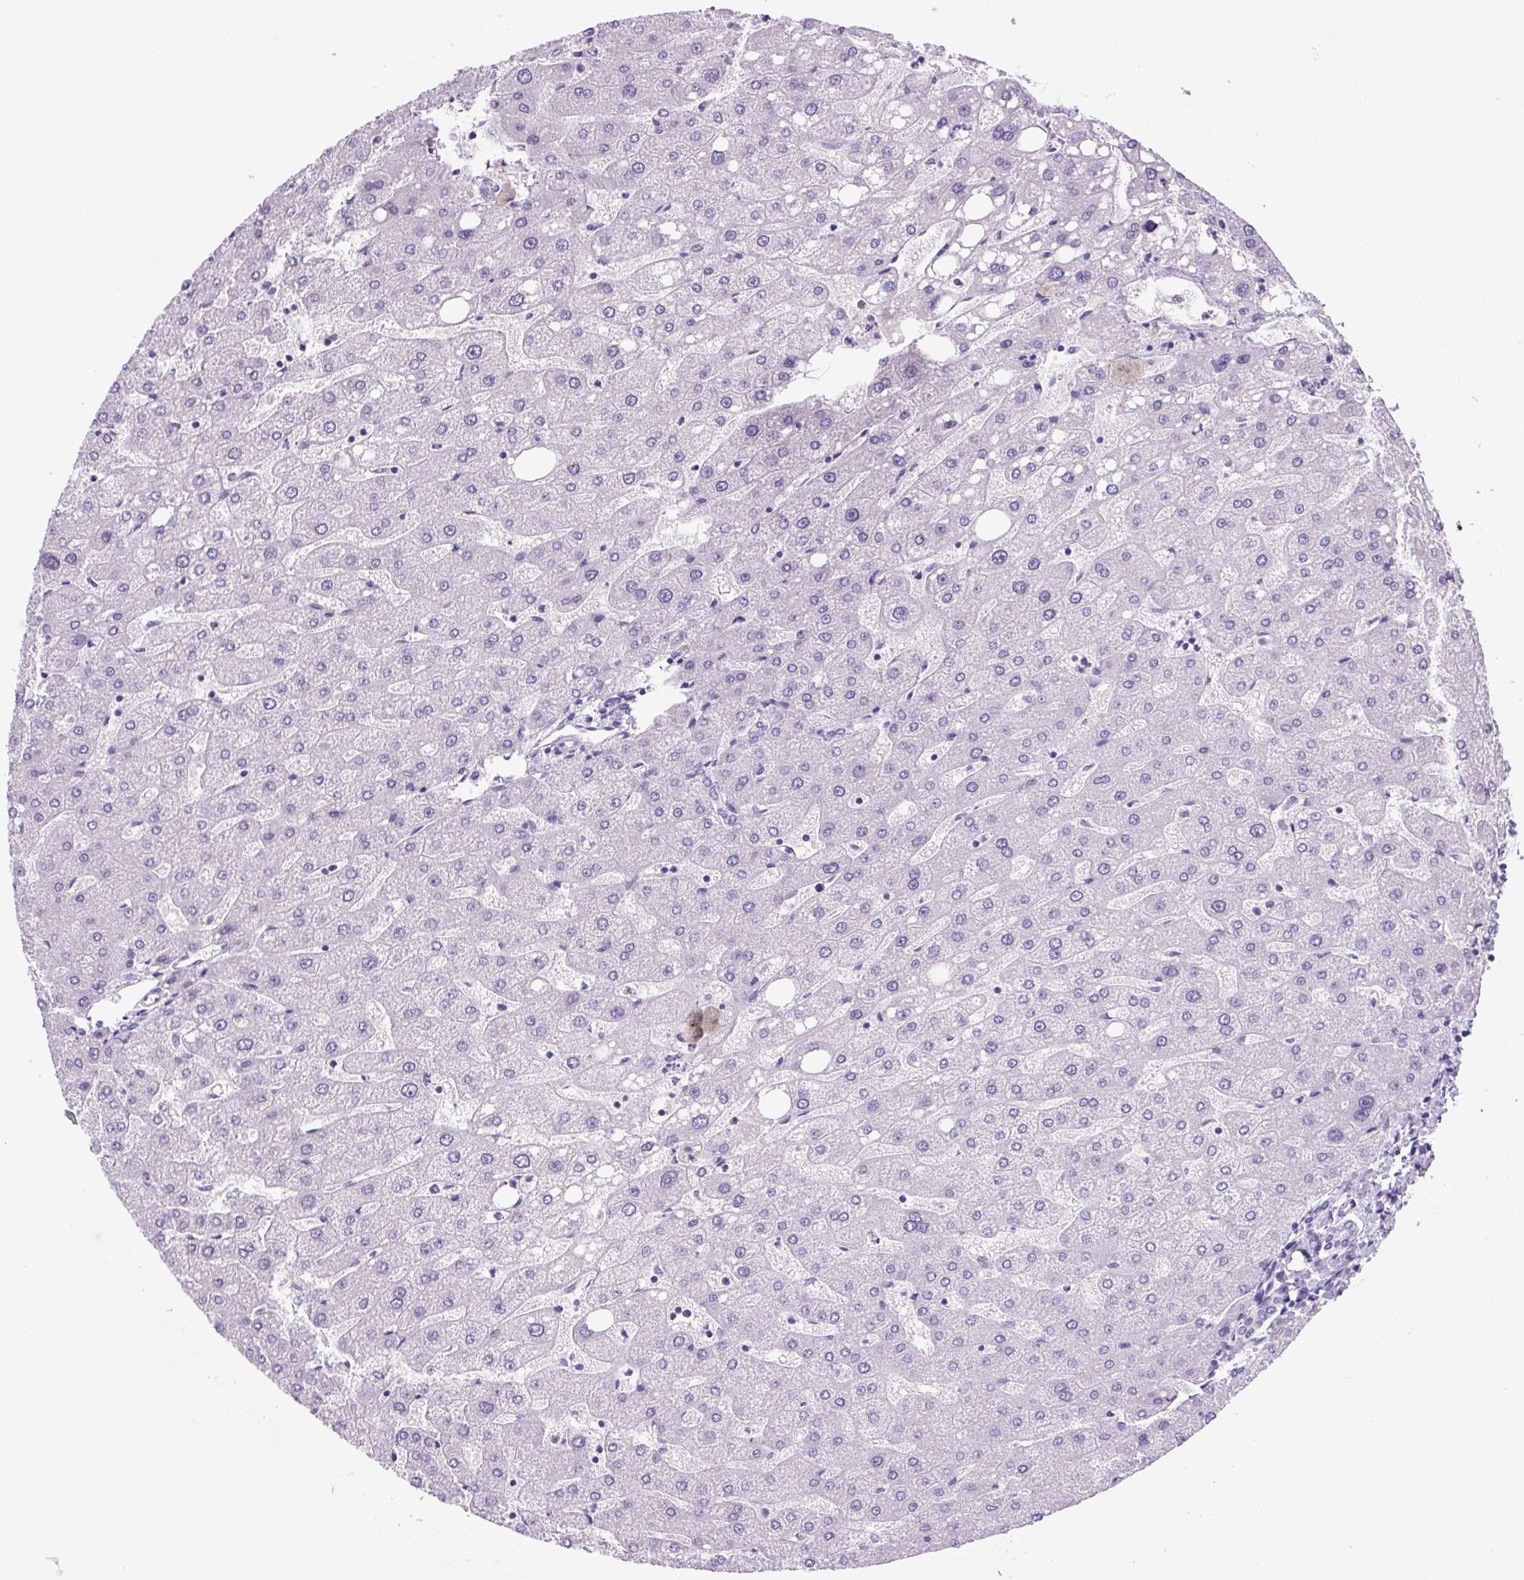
{"staining": {"intensity": "negative", "quantity": "none", "location": "none"}, "tissue": "liver", "cell_type": "Cholangiocytes", "image_type": "normal", "snomed": [{"axis": "morphology", "description": "Normal tissue, NOS"}, {"axis": "topography", "description": "Liver"}], "caption": "IHC histopathology image of benign liver: human liver stained with DAB shows no significant protein staining in cholangiocytes. (Stains: DAB (3,3'-diaminobenzidine) immunohistochemistry (IHC) with hematoxylin counter stain, Microscopy: brightfield microscopy at high magnification).", "gene": "PRRT1", "patient": {"sex": "male", "age": 67}}